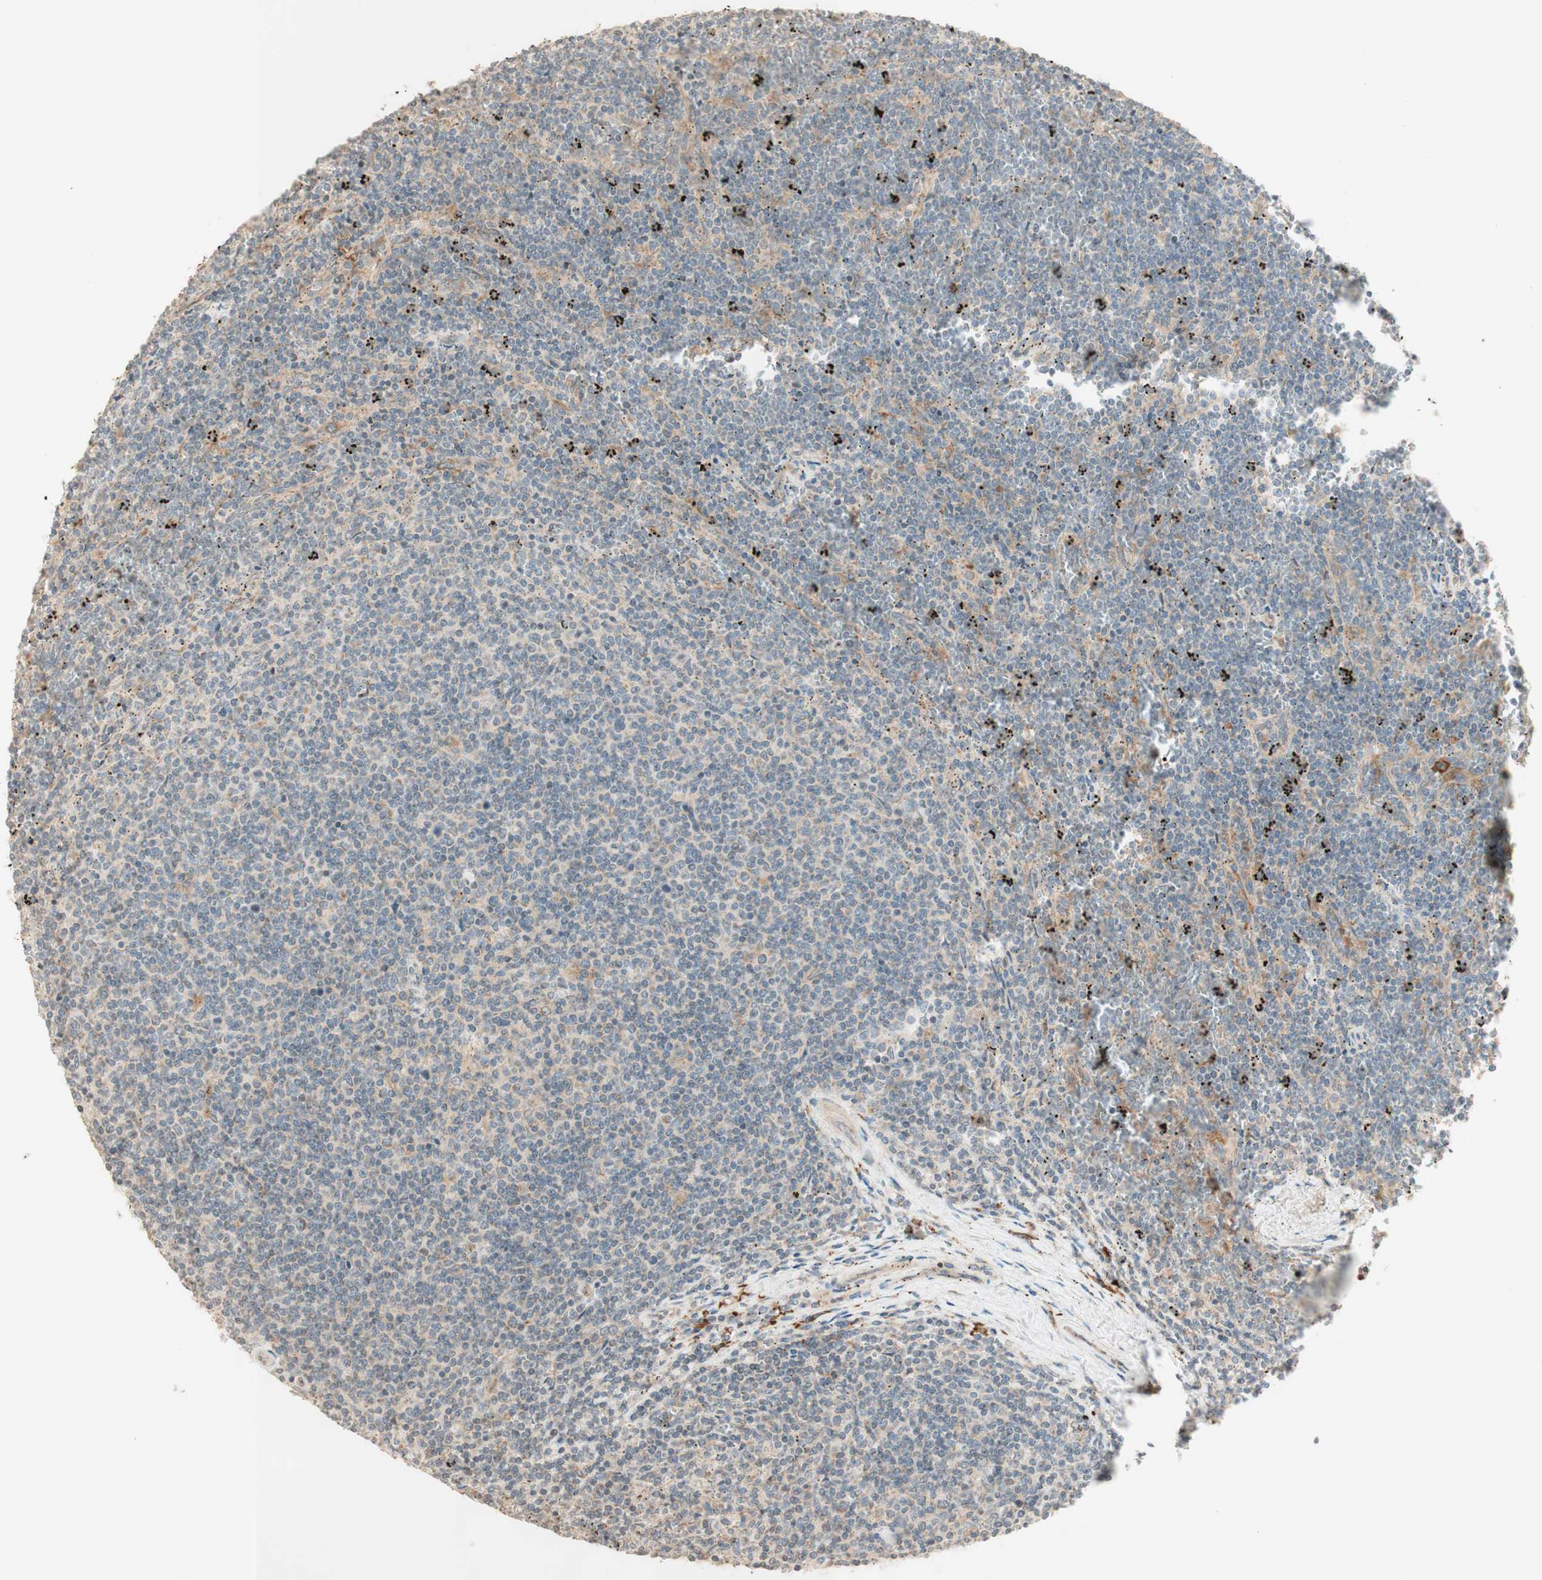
{"staining": {"intensity": "negative", "quantity": "none", "location": "none"}, "tissue": "lymphoma", "cell_type": "Tumor cells", "image_type": "cancer", "snomed": [{"axis": "morphology", "description": "Malignant lymphoma, non-Hodgkin's type, Low grade"}, {"axis": "topography", "description": "Spleen"}], "caption": "Immunohistochemical staining of human lymphoma shows no significant positivity in tumor cells.", "gene": "CLCN2", "patient": {"sex": "female", "age": 50}}